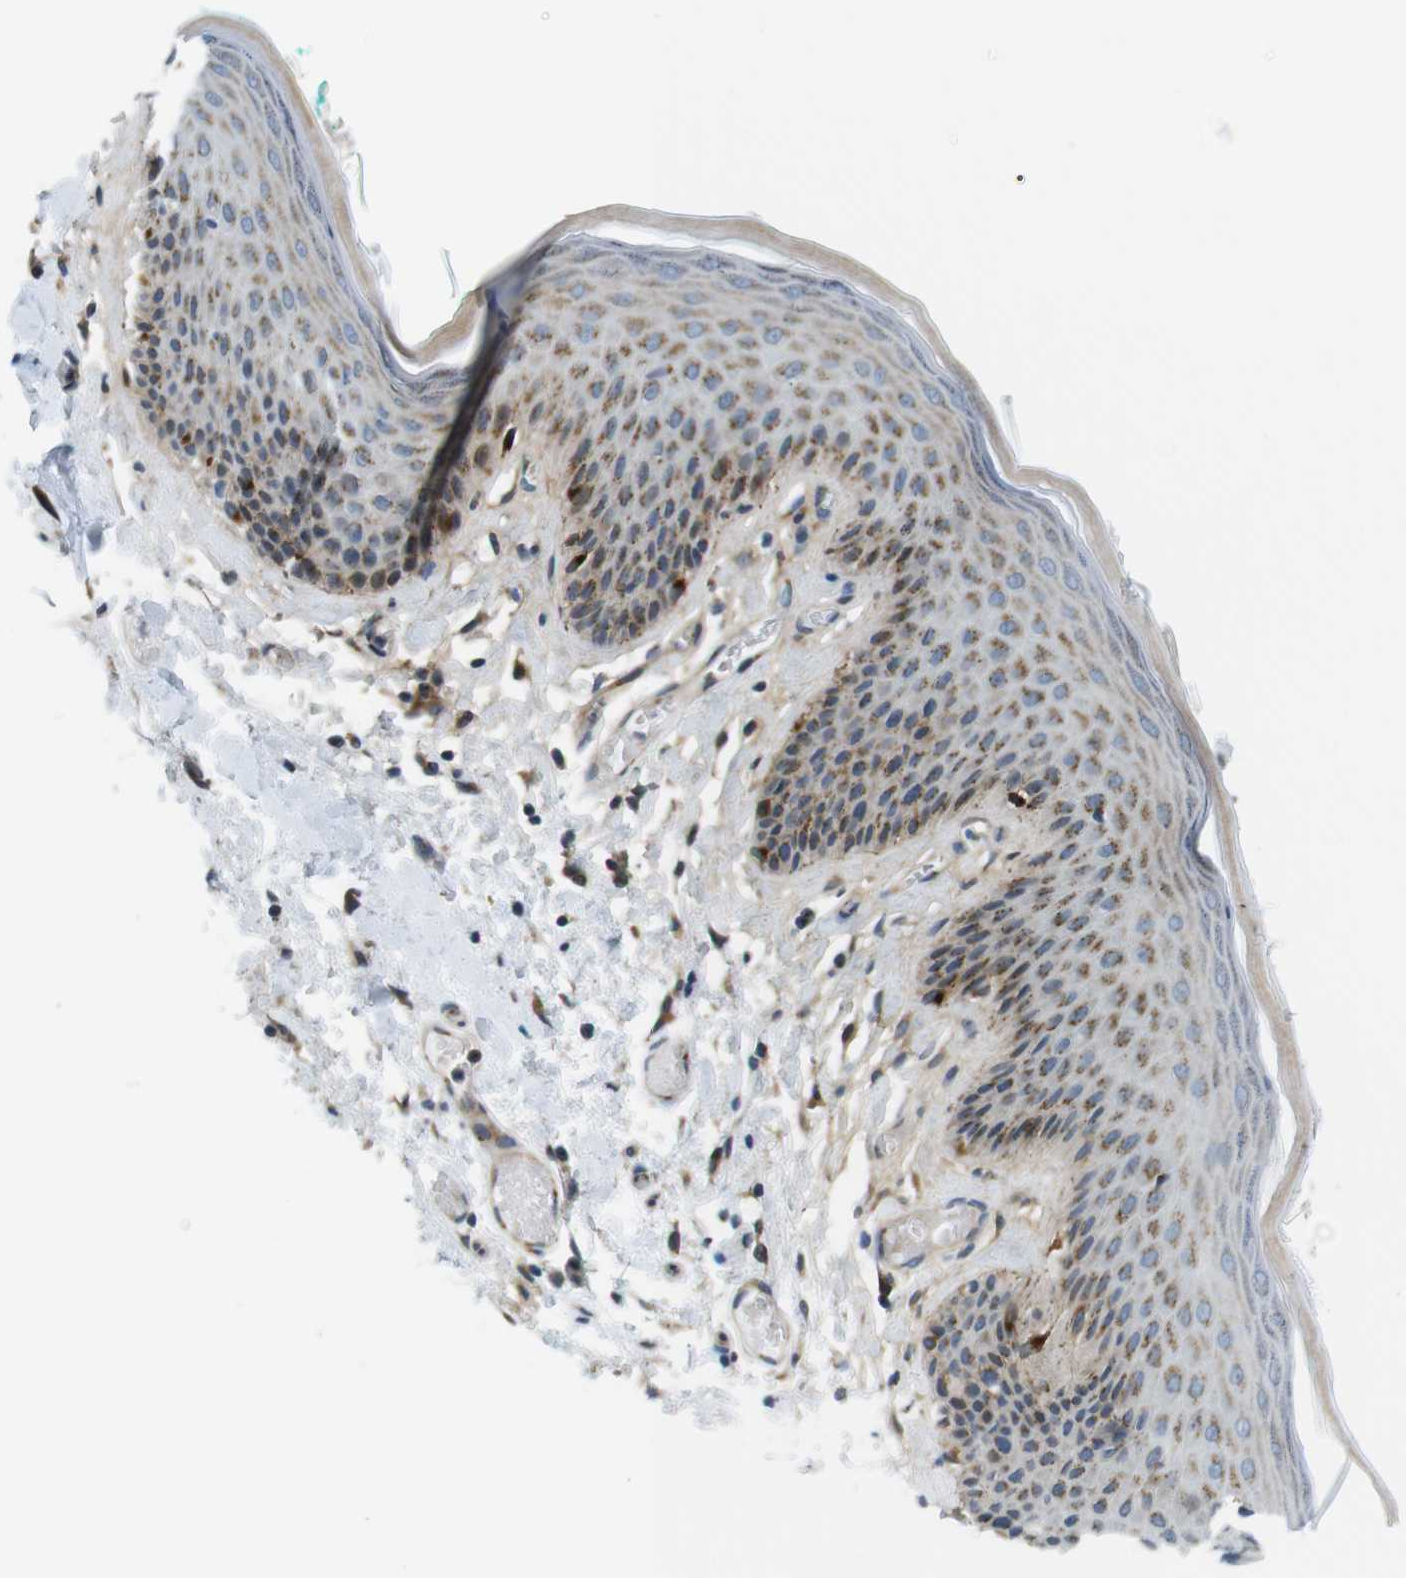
{"staining": {"intensity": "moderate", "quantity": "25%-75%", "location": "cytoplasmic/membranous"}, "tissue": "skin", "cell_type": "Epidermal cells", "image_type": "normal", "snomed": [{"axis": "morphology", "description": "Normal tissue, NOS"}, {"axis": "topography", "description": "Vulva"}], "caption": "Immunohistochemistry image of unremarkable skin: human skin stained using immunohistochemistry displays medium levels of moderate protein expression localized specifically in the cytoplasmic/membranous of epidermal cells, appearing as a cytoplasmic/membranous brown color.", "gene": "ZDHHC3", "patient": {"sex": "female", "age": 73}}